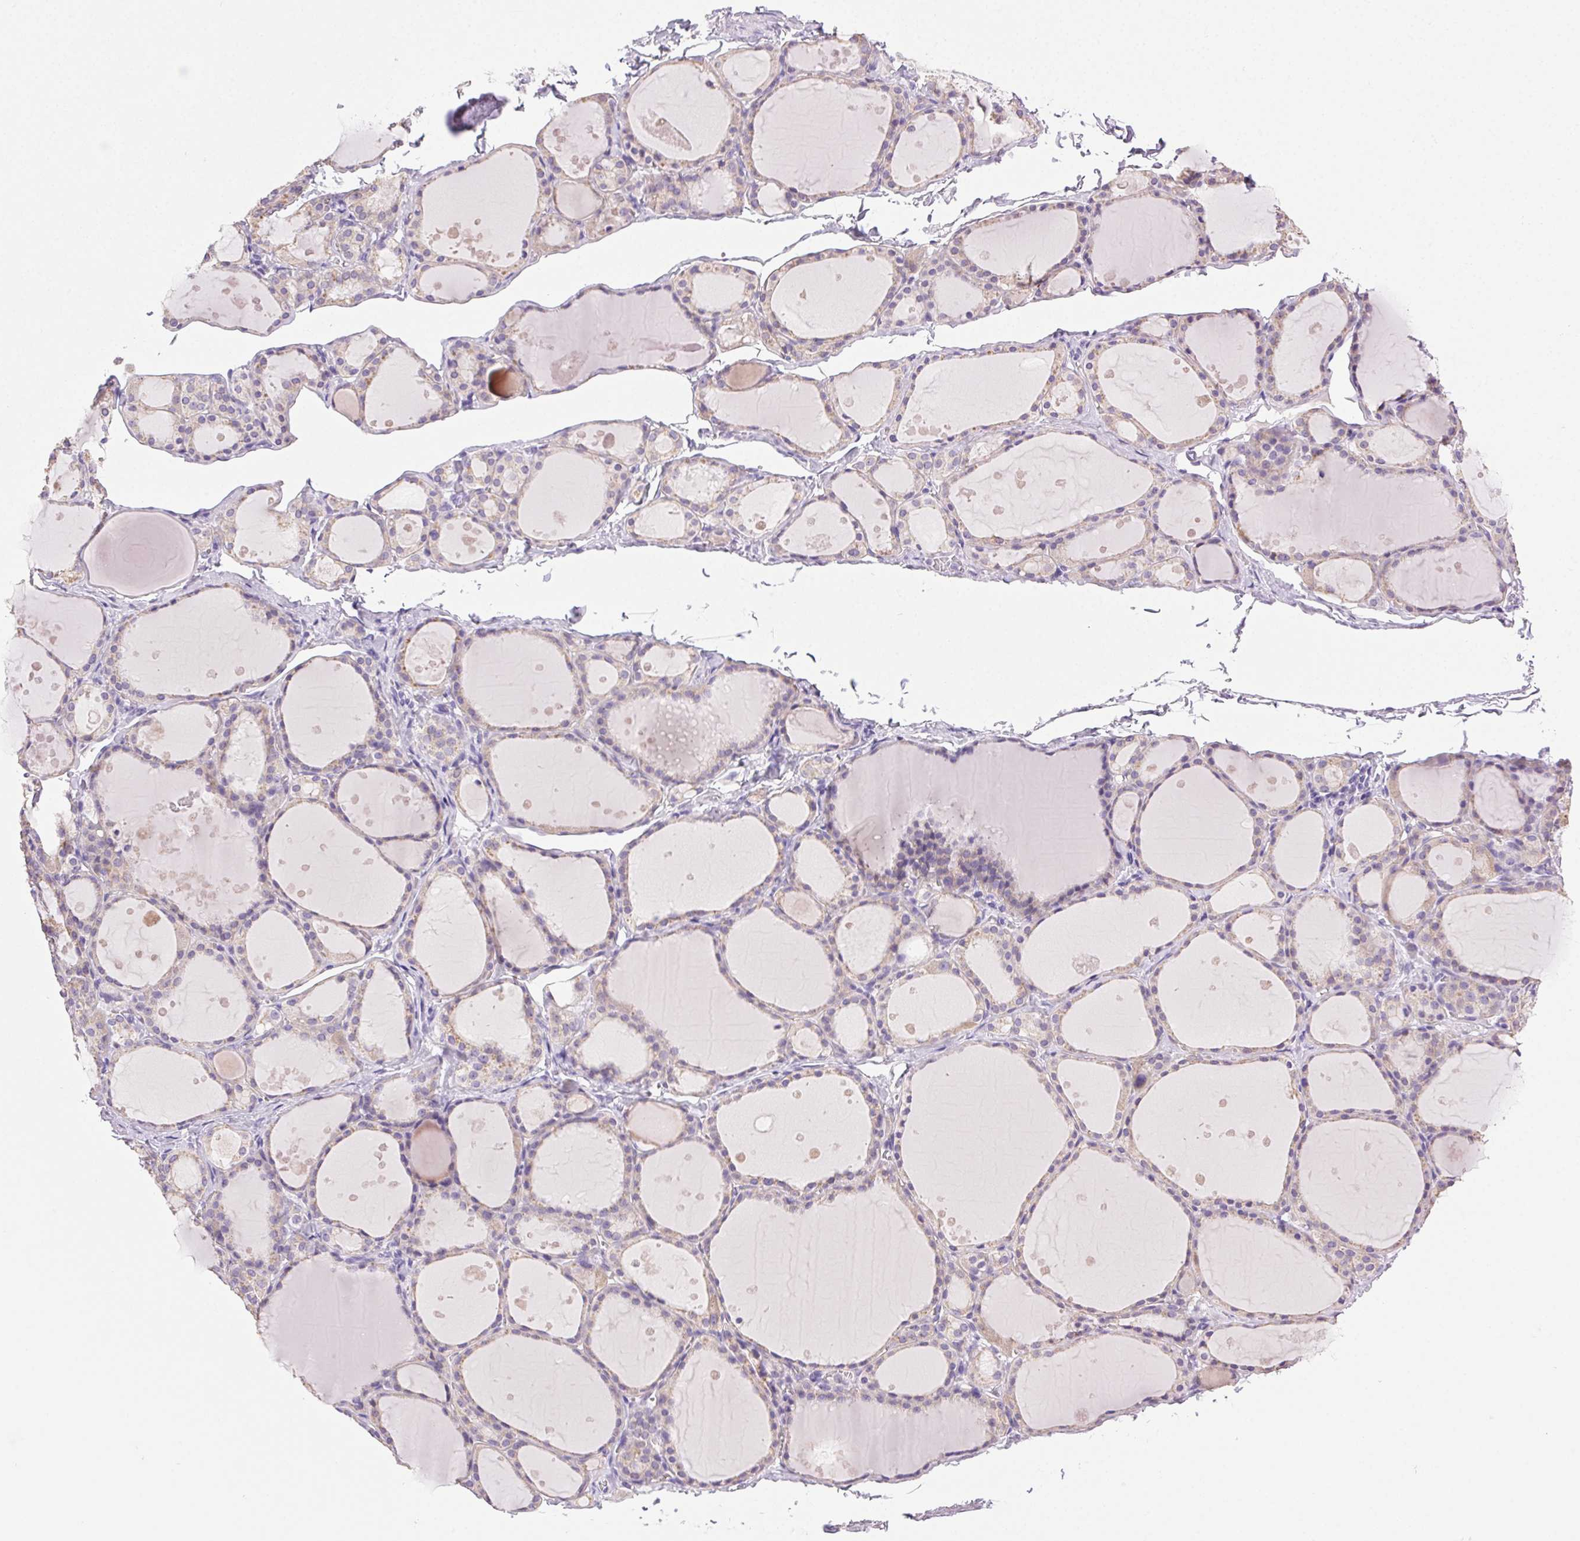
{"staining": {"intensity": "weak", "quantity": "<25%", "location": "cytoplasmic/membranous"}, "tissue": "thyroid gland", "cell_type": "Glandular cells", "image_type": "normal", "snomed": [{"axis": "morphology", "description": "Normal tissue, NOS"}, {"axis": "topography", "description": "Thyroid gland"}], "caption": "Immunohistochemistry image of normal thyroid gland: human thyroid gland stained with DAB (3,3'-diaminobenzidine) demonstrates no significant protein positivity in glandular cells.", "gene": "CLDN10", "patient": {"sex": "male", "age": 68}}